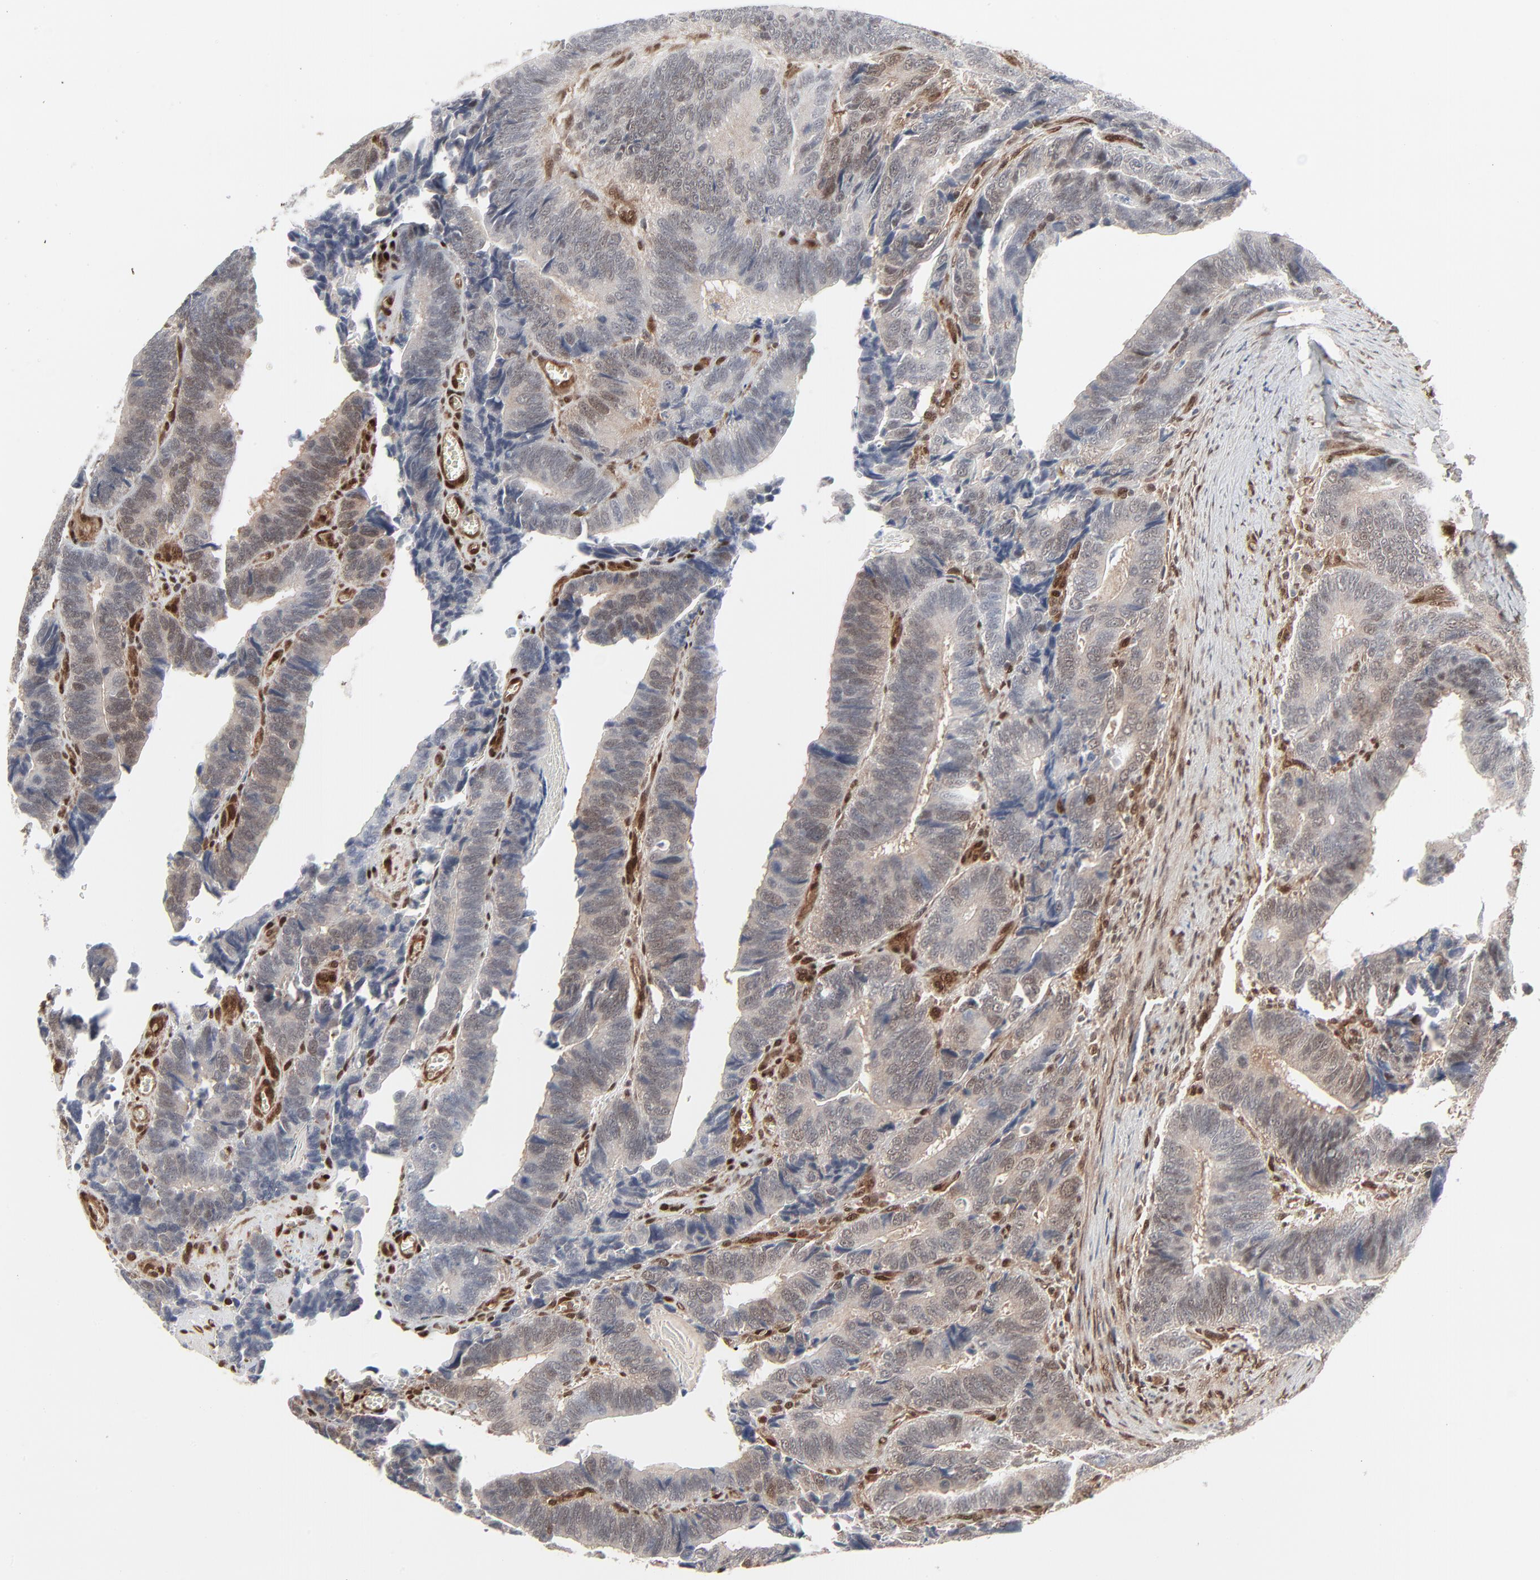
{"staining": {"intensity": "weak", "quantity": "25%-75%", "location": "nuclear"}, "tissue": "colorectal cancer", "cell_type": "Tumor cells", "image_type": "cancer", "snomed": [{"axis": "morphology", "description": "Adenocarcinoma, NOS"}, {"axis": "topography", "description": "Colon"}], "caption": "Weak nuclear protein staining is appreciated in approximately 25%-75% of tumor cells in colorectal cancer.", "gene": "AKT1", "patient": {"sex": "male", "age": 72}}